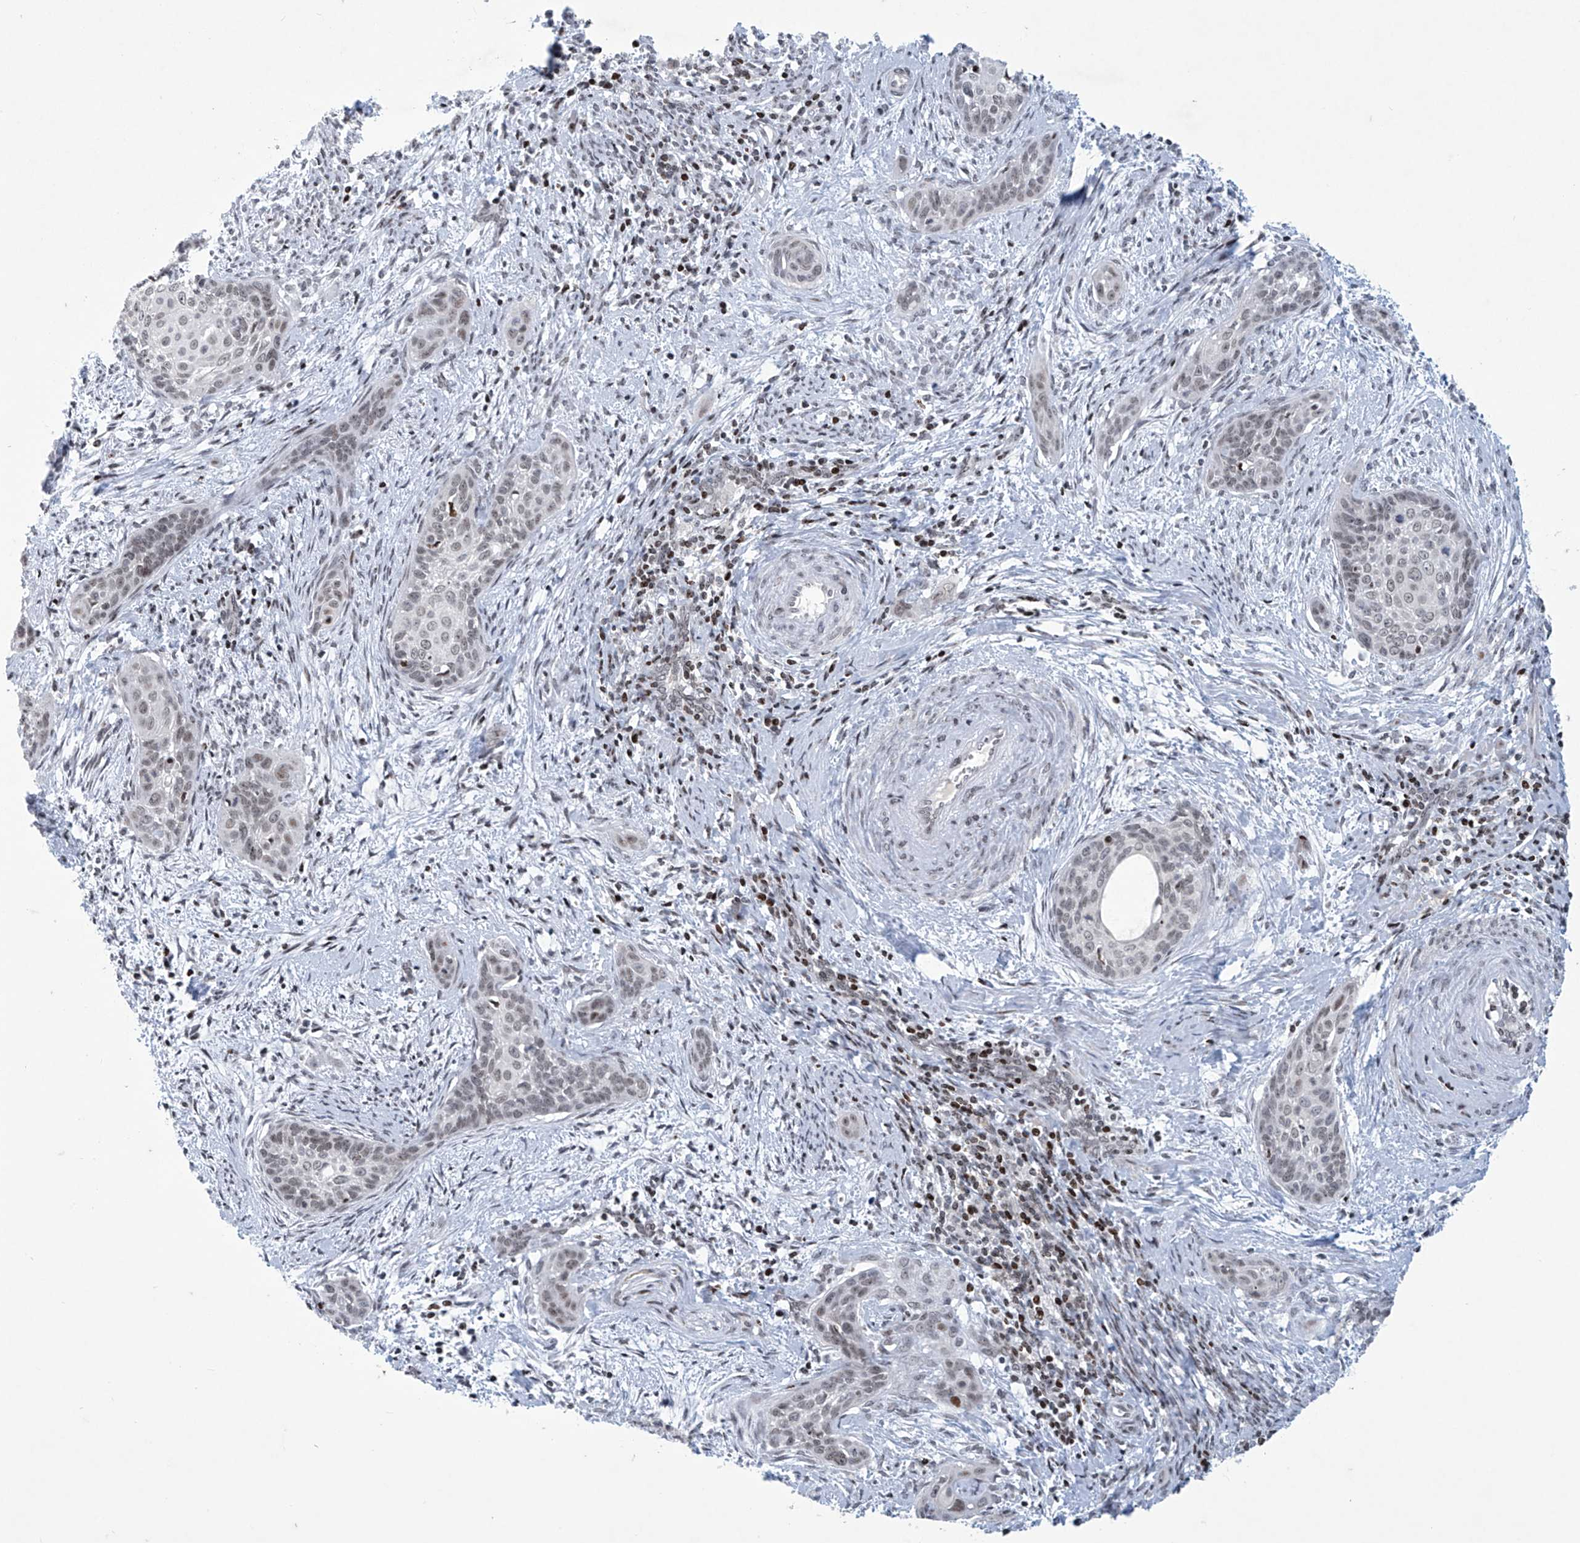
{"staining": {"intensity": "weak", "quantity": "25%-75%", "location": "nuclear"}, "tissue": "cervical cancer", "cell_type": "Tumor cells", "image_type": "cancer", "snomed": [{"axis": "morphology", "description": "Squamous cell carcinoma, NOS"}, {"axis": "topography", "description": "Cervix"}], "caption": "Cervical cancer was stained to show a protein in brown. There is low levels of weak nuclear staining in approximately 25%-75% of tumor cells.", "gene": "RFX7", "patient": {"sex": "female", "age": 33}}